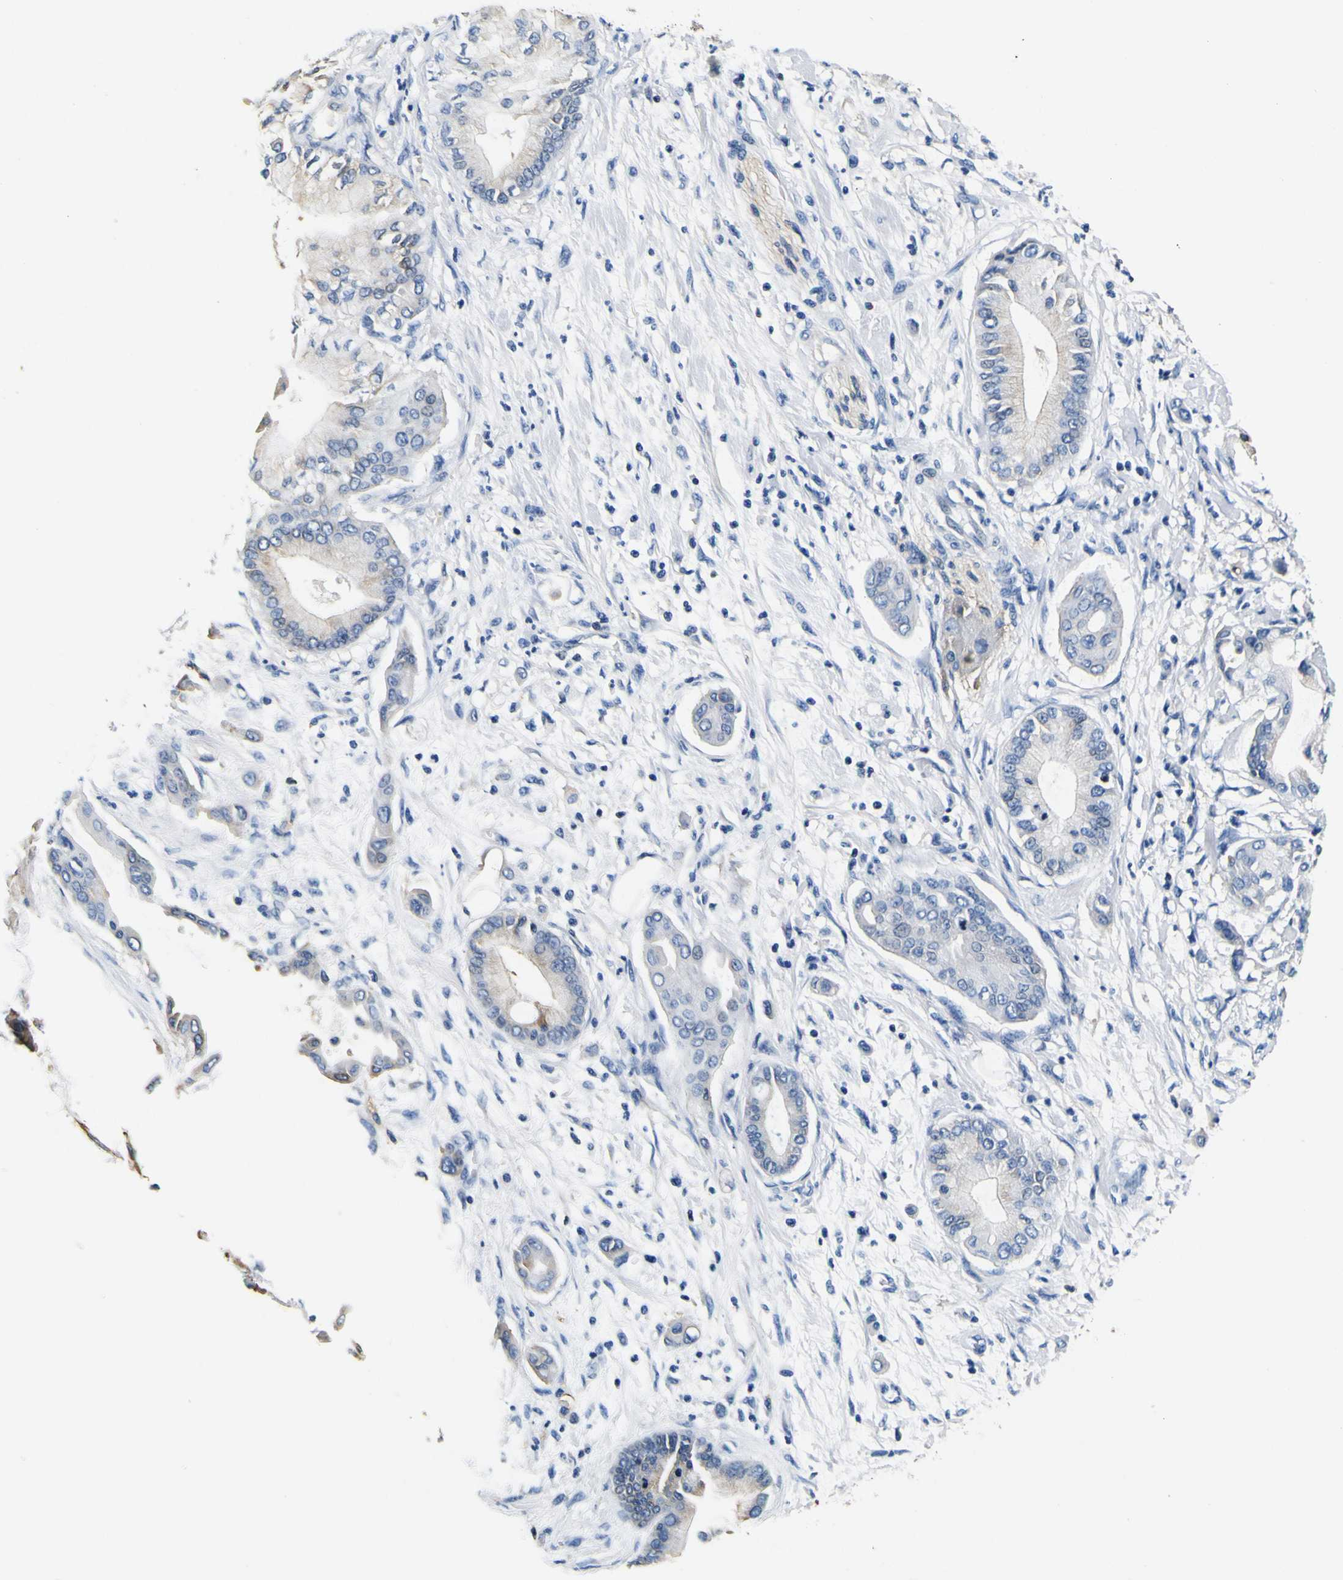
{"staining": {"intensity": "weak", "quantity": "<25%", "location": "cytoplasmic/membranous"}, "tissue": "pancreatic cancer", "cell_type": "Tumor cells", "image_type": "cancer", "snomed": [{"axis": "morphology", "description": "Adenocarcinoma, NOS"}, {"axis": "morphology", "description": "Adenocarcinoma, metastatic, NOS"}, {"axis": "topography", "description": "Lymph node"}, {"axis": "topography", "description": "Pancreas"}, {"axis": "topography", "description": "Duodenum"}], "caption": "The image displays no significant positivity in tumor cells of adenocarcinoma (pancreatic).", "gene": "TUBA1B", "patient": {"sex": "female", "age": 64}}